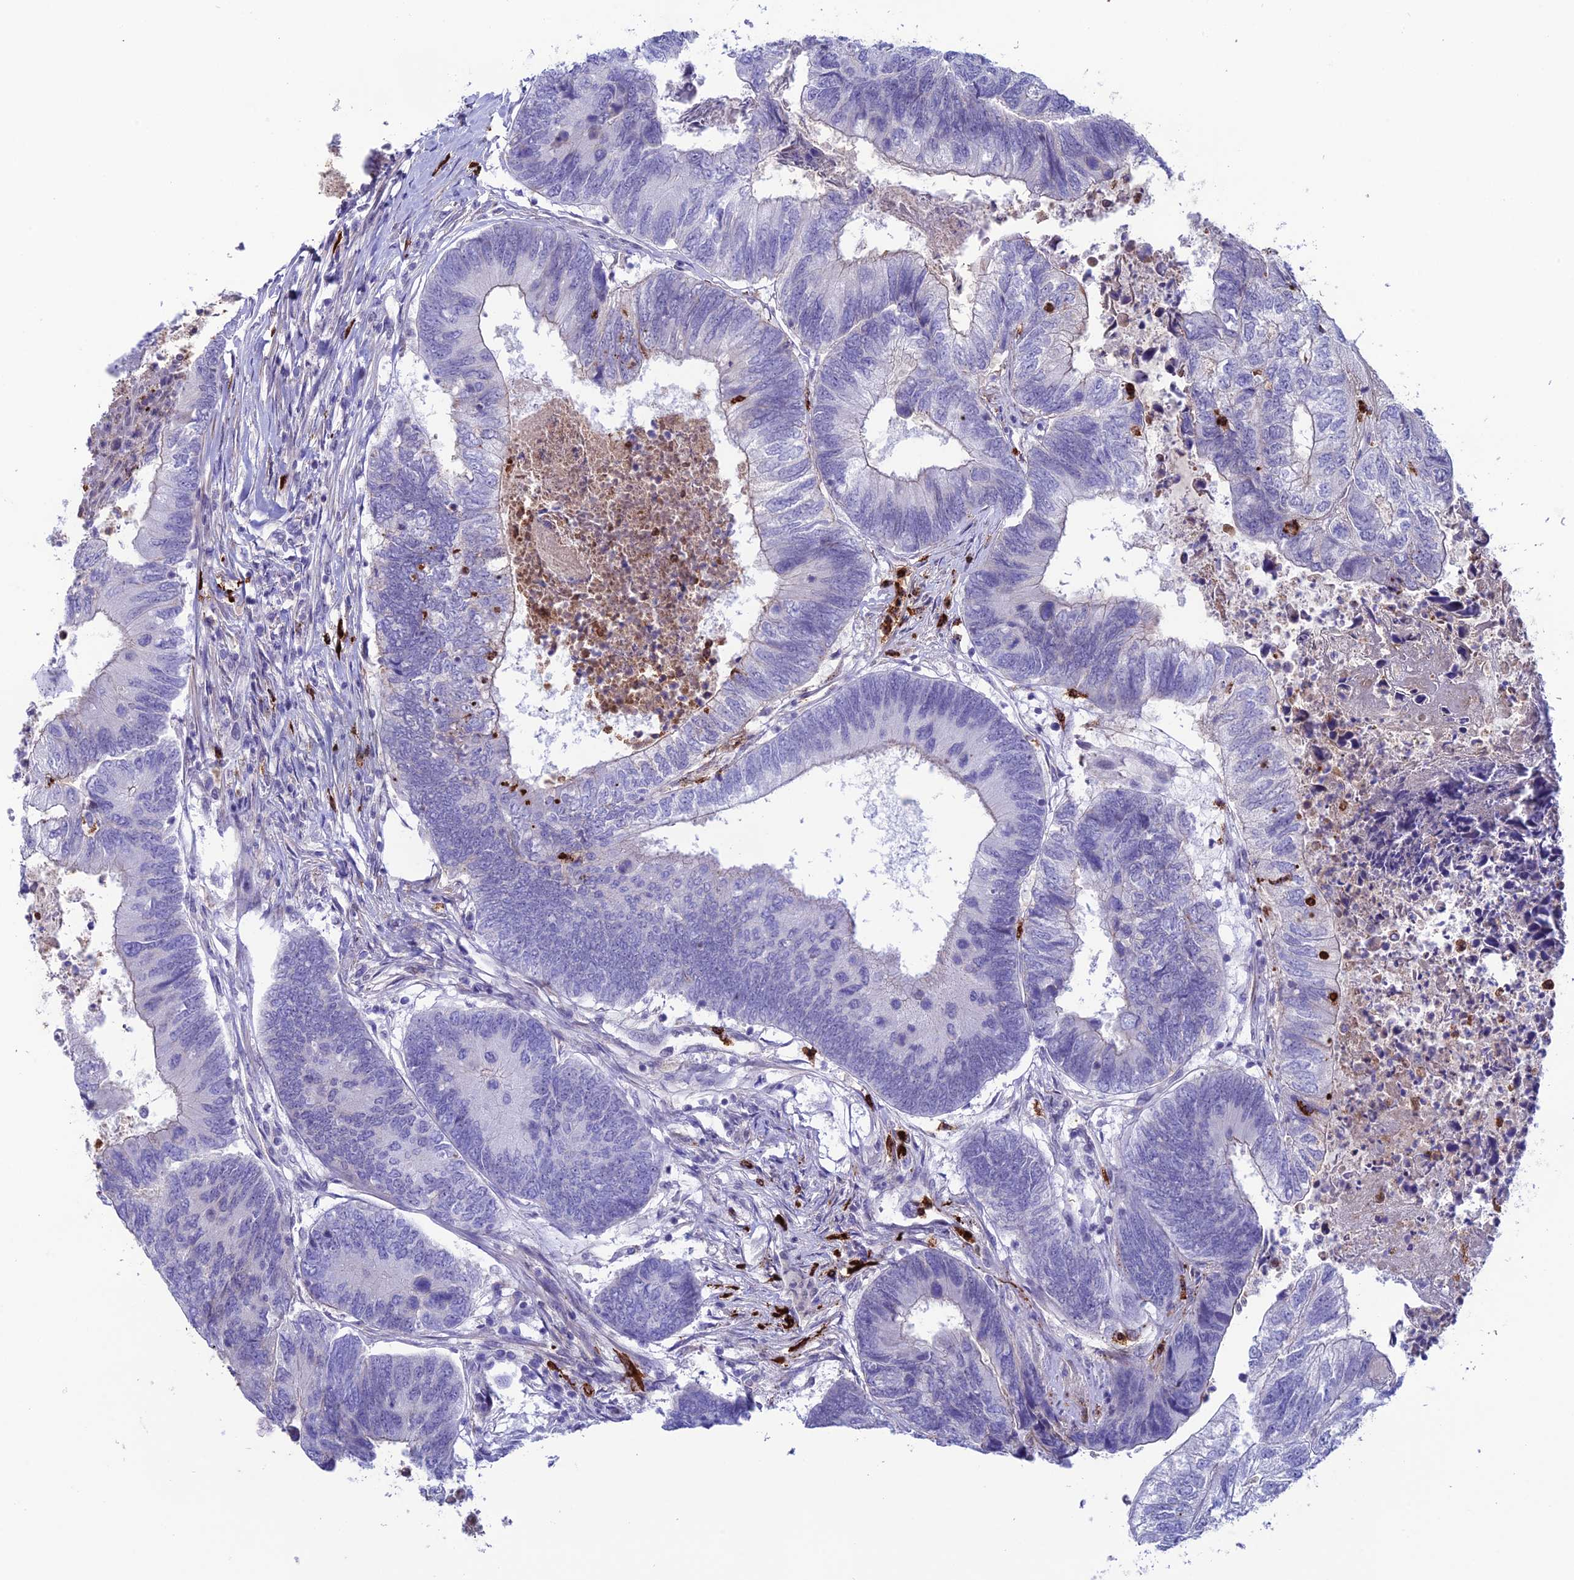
{"staining": {"intensity": "negative", "quantity": "none", "location": "none"}, "tissue": "colorectal cancer", "cell_type": "Tumor cells", "image_type": "cancer", "snomed": [{"axis": "morphology", "description": "Adenocarcinoma, NOS"}, {"axis": "topography", "description": "Colon"}], "caption": "Immunohistochemistry (IHC) photomicrograph of human colorectal cancer stained for a protein (brown), which exhibits no expression in tumor cells.", "gene": "COL6A6", "patient": {"sex": "female", "age": 67}}